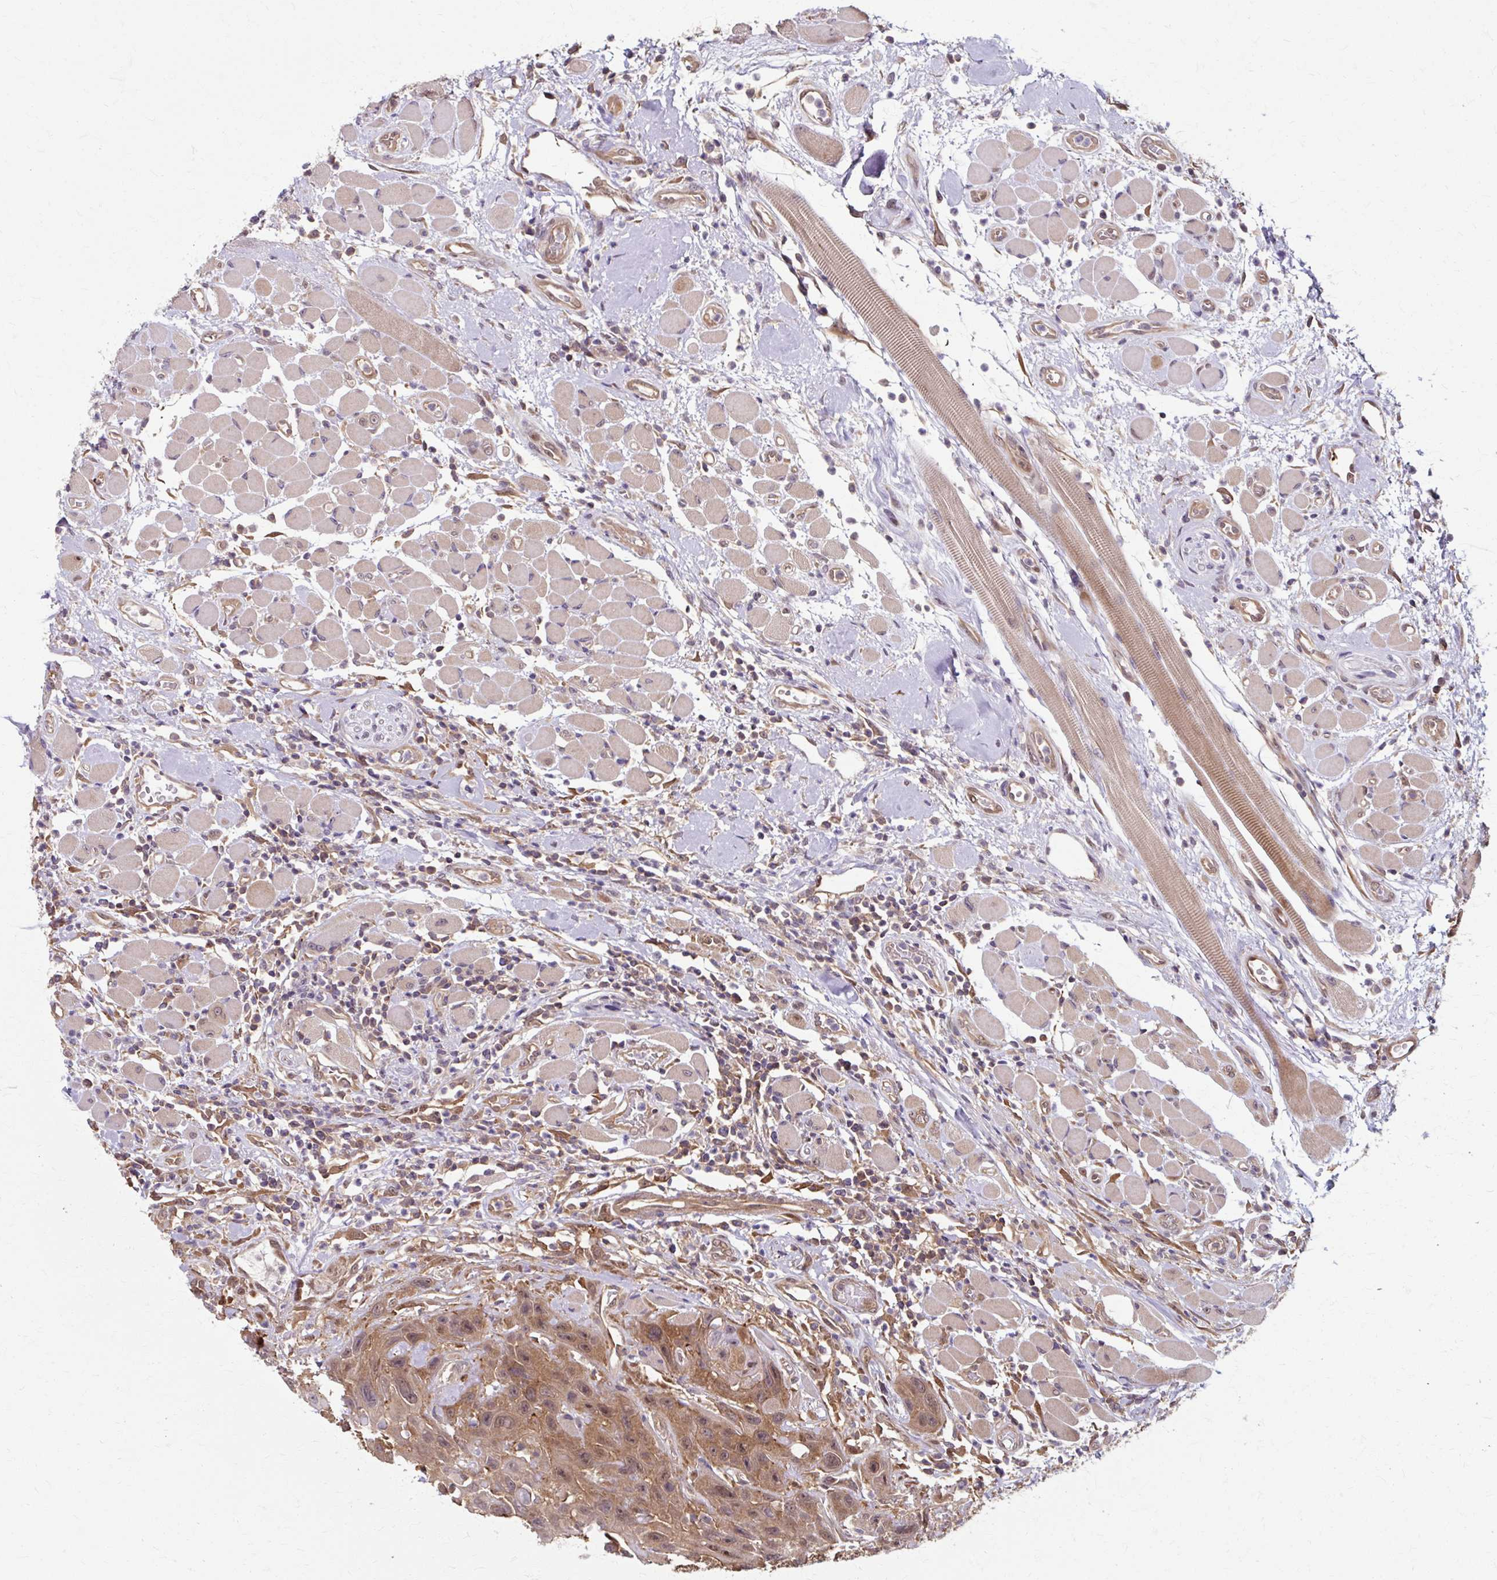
{"staining": {"intensity": "moderate", "quantity": ">75%", "location": "cytoplasmic/membranous,nuclear"}, "tissue": "head and neck cancer", "cell_type": "Tumor cells", "image_type": "cancer", "snomed": [{"axis": "morphology", "description": "Squamous cell carcinoma, NOS"}, {"axis": "topography", "description": "Head-Neck"}], "caption": "IHC image of neoplastic tissue: squamous cell carcinoma (head and neck) stained using IHC reveals medium levels of moderate protein expression localized specifically in the cytoplasmic/membranous and nuclear of tumor cells, appearing as a cytoplasmic/membranous and nuclear brown color.", "gene": "ZNF555", "patient": {"sex": "female", "age": 59}}